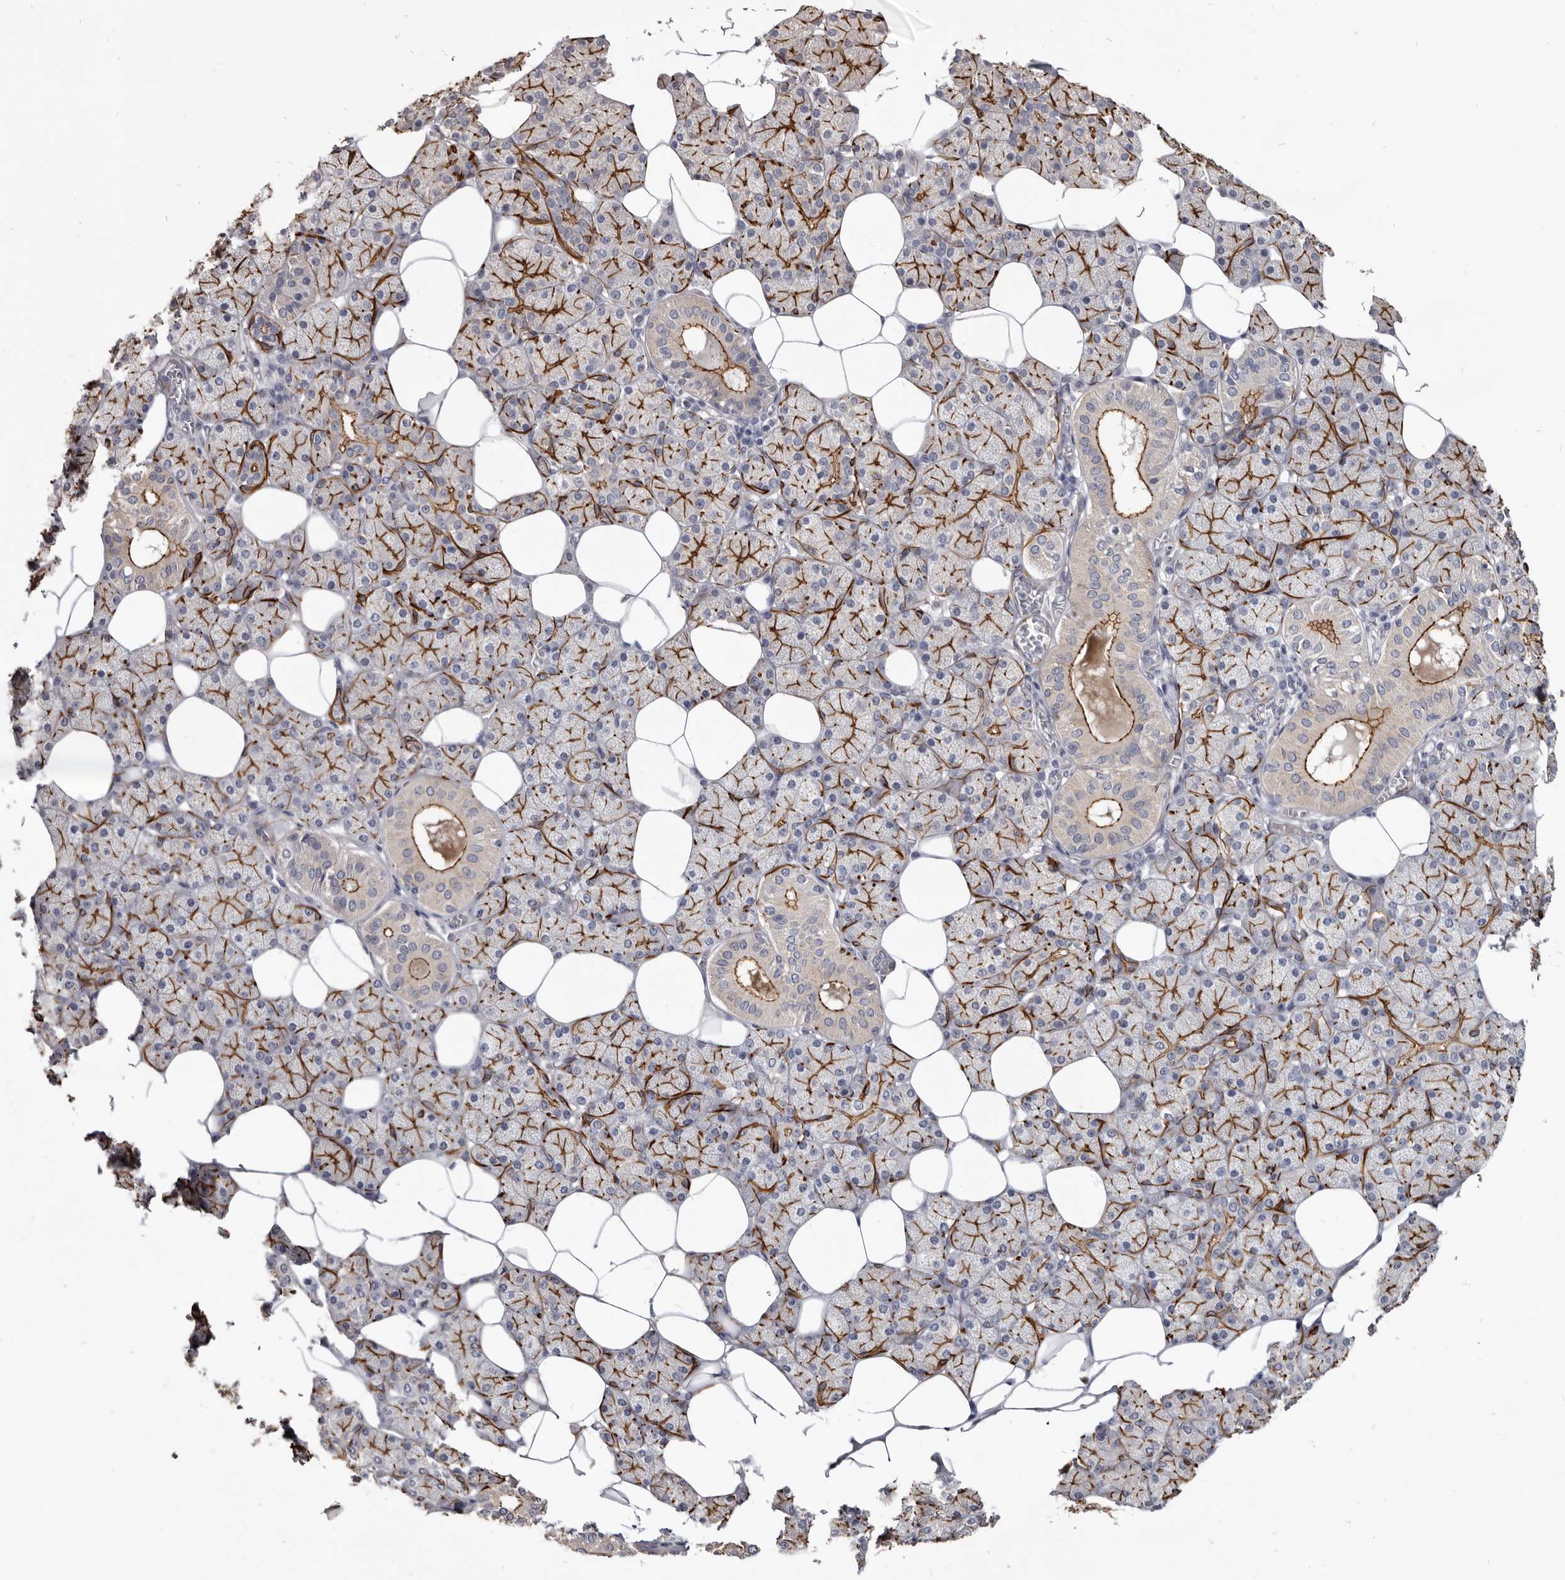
{"staining": {"intensity": "strong", "quantity": "25%-75%", "location": "cytoplasmic/membranous"}, "tissue": "salivary gland", "cell_type": "Glandular cells", "image_type": "normal", "snomed": [{"axis": "morphology", "description": "Normal tissue, NOS"}, {"axis": "topography", "description": "Salivary gland"}], "caption": "A high-resolution photomicrograph shows IHC staining of unremarkable salivary gland, which demonstrates strong cytoplasmic/membranous staining in approximately 25%-75% of glandular cells.", "gene": "CGN", "patient": {"sex": "female", "age": 33}}